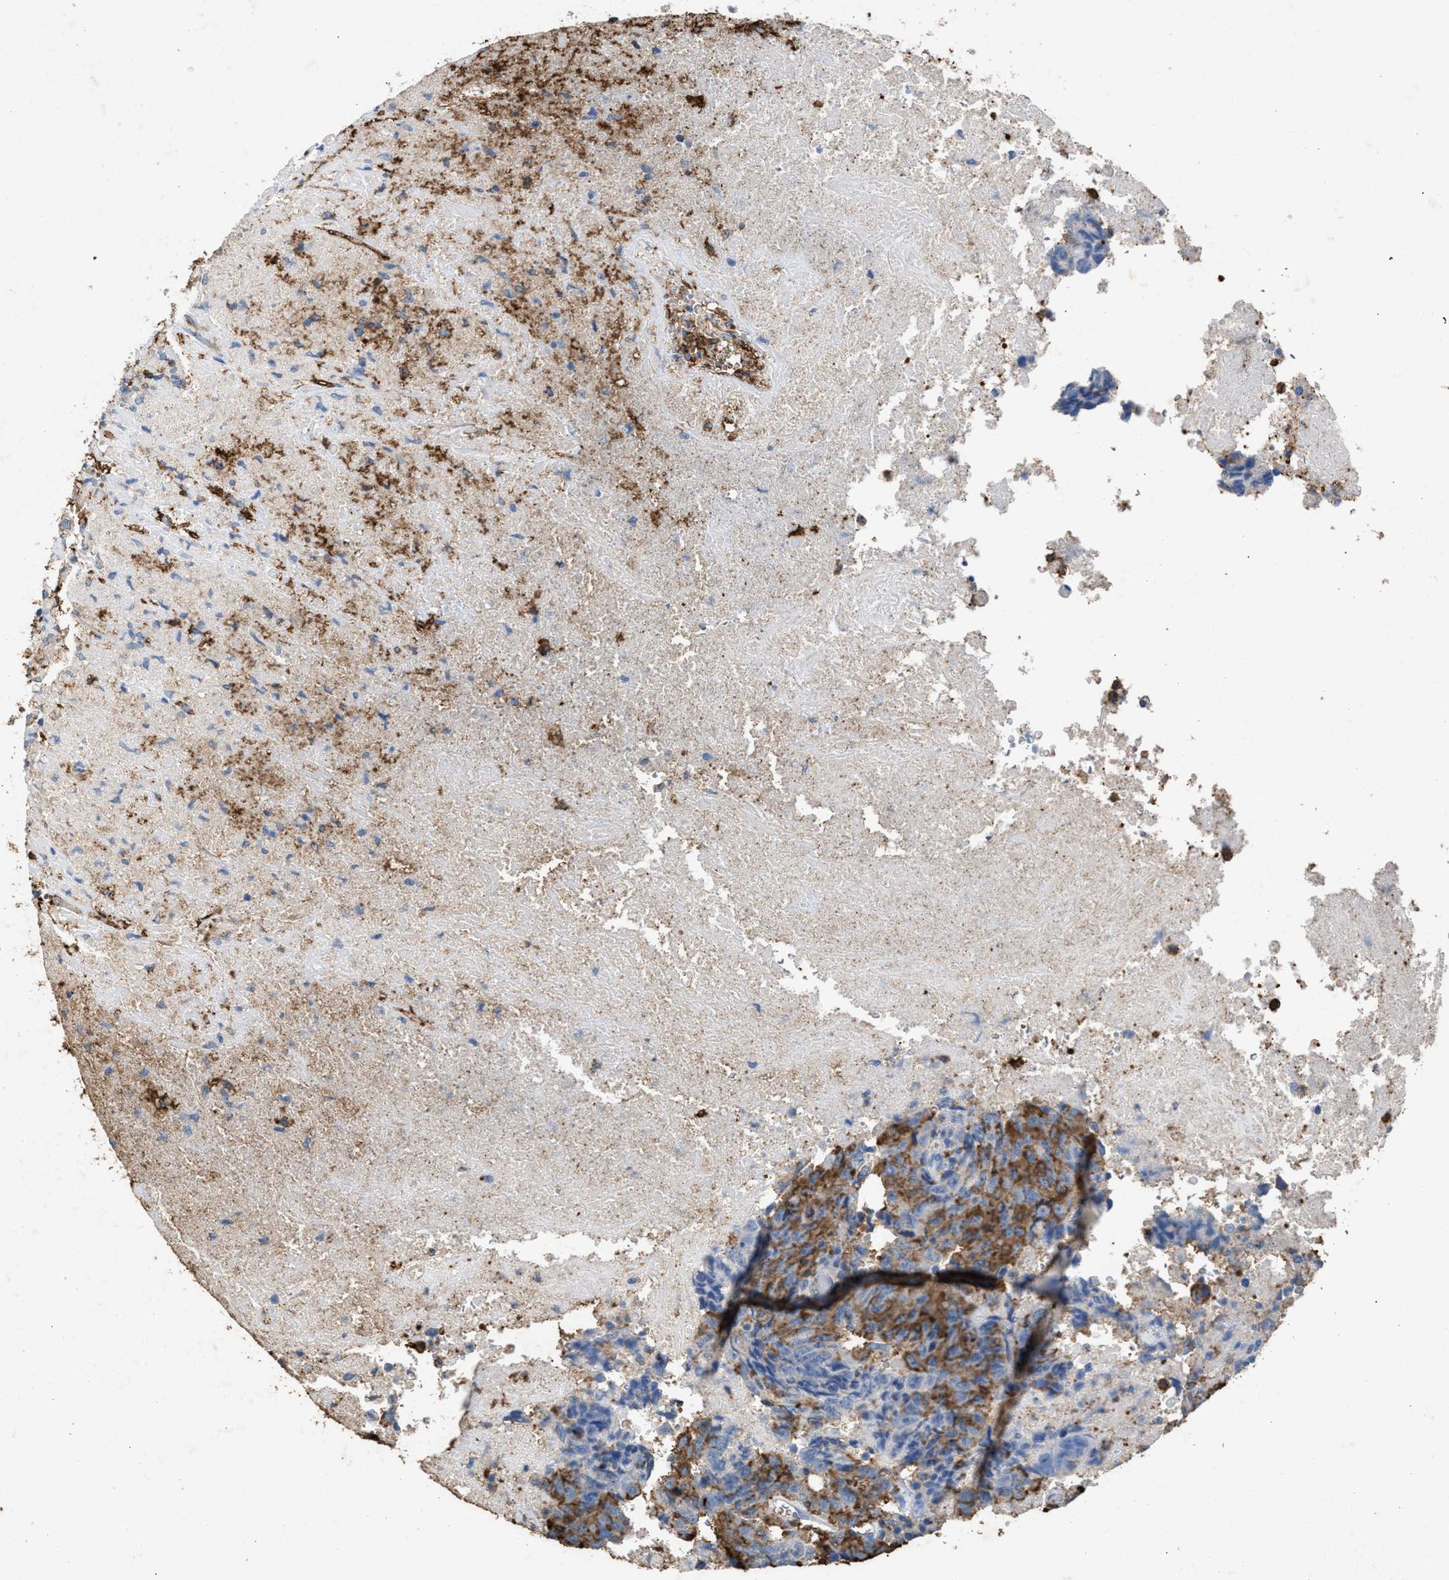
{"staining": {"intensity": "moderate", "quantity": ">75%", "location": "cytoplasmic/membranous"}, "tissue": "testis cancer", "cell_type": "Tumor cells", "image_type": "cancer", "snomed": [{"axis": "morphology", "description": "Necrosis, NOS"}, {"axis": "morphology", "description": "Carcinoma, Embryonal, NOS"}, {"axis": "topography", "description": "Testis"}], "caption": "Human testis embryonal carcinoma stained with a protein marker demonstrates moderate staining in tumor cells.", "gene": "LTB4R2", "patient": {"sex": "male", "age": 19}}